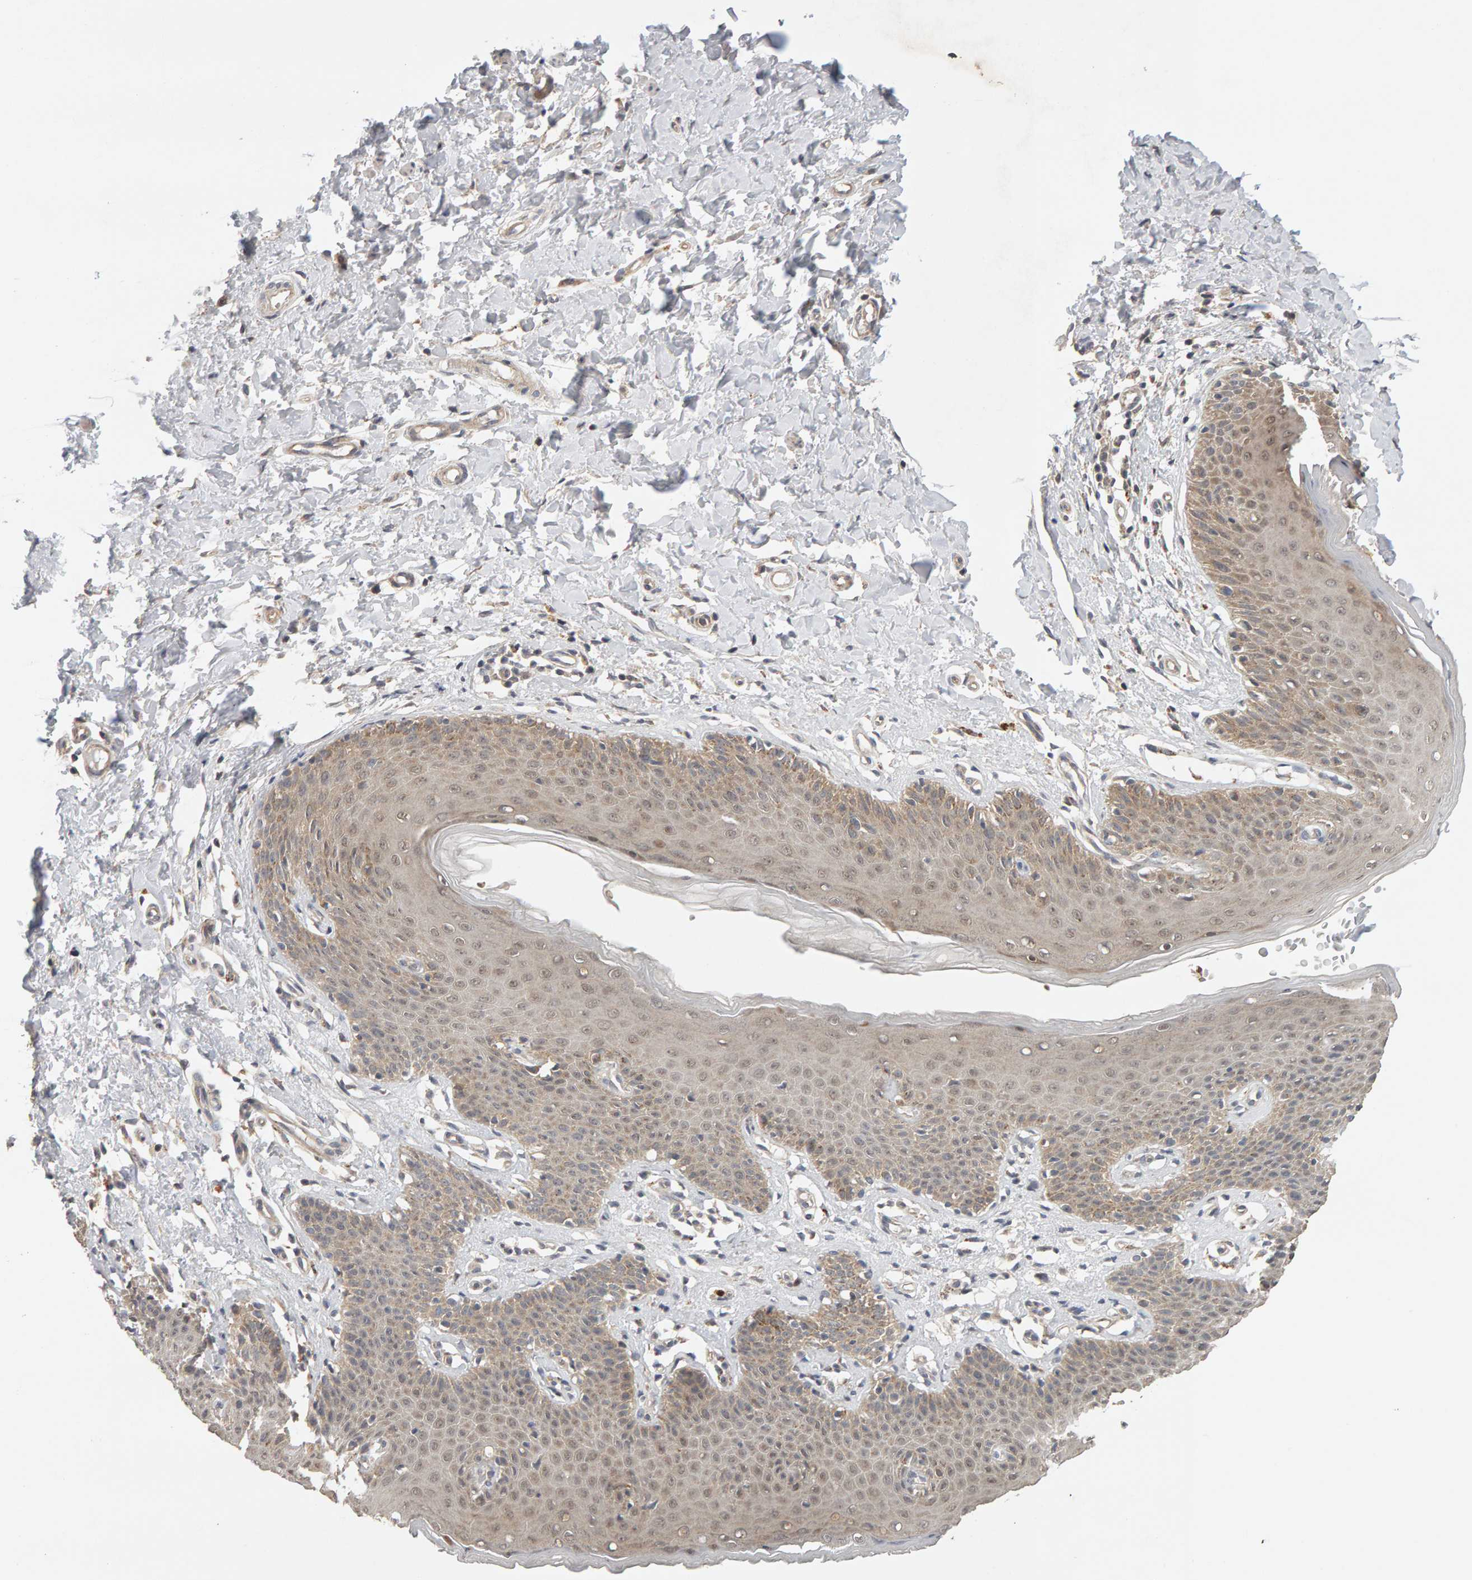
{"staining": {"intensity": "moderate", "quantity": ">75%", "location": "cytoplasmic/membranous"}, "tissue": "skin", "cell_type": "Epidermal cells", "image_type": "normal", "snomed": [{"axis": "morphology", "description": "Normal tissue, NOS"}, {"axis": "topography", "description": "Vulva"}], "caption": "A high-resolution micrograph shows immunohistochemistry (IHC) staining of unremarkable skin, which shows moderate cytoplasmic/membranous expression in about >75% of epidermal cells.", "gene": "DNAJC7", "patient": {"sex": "female", "age": 66}}